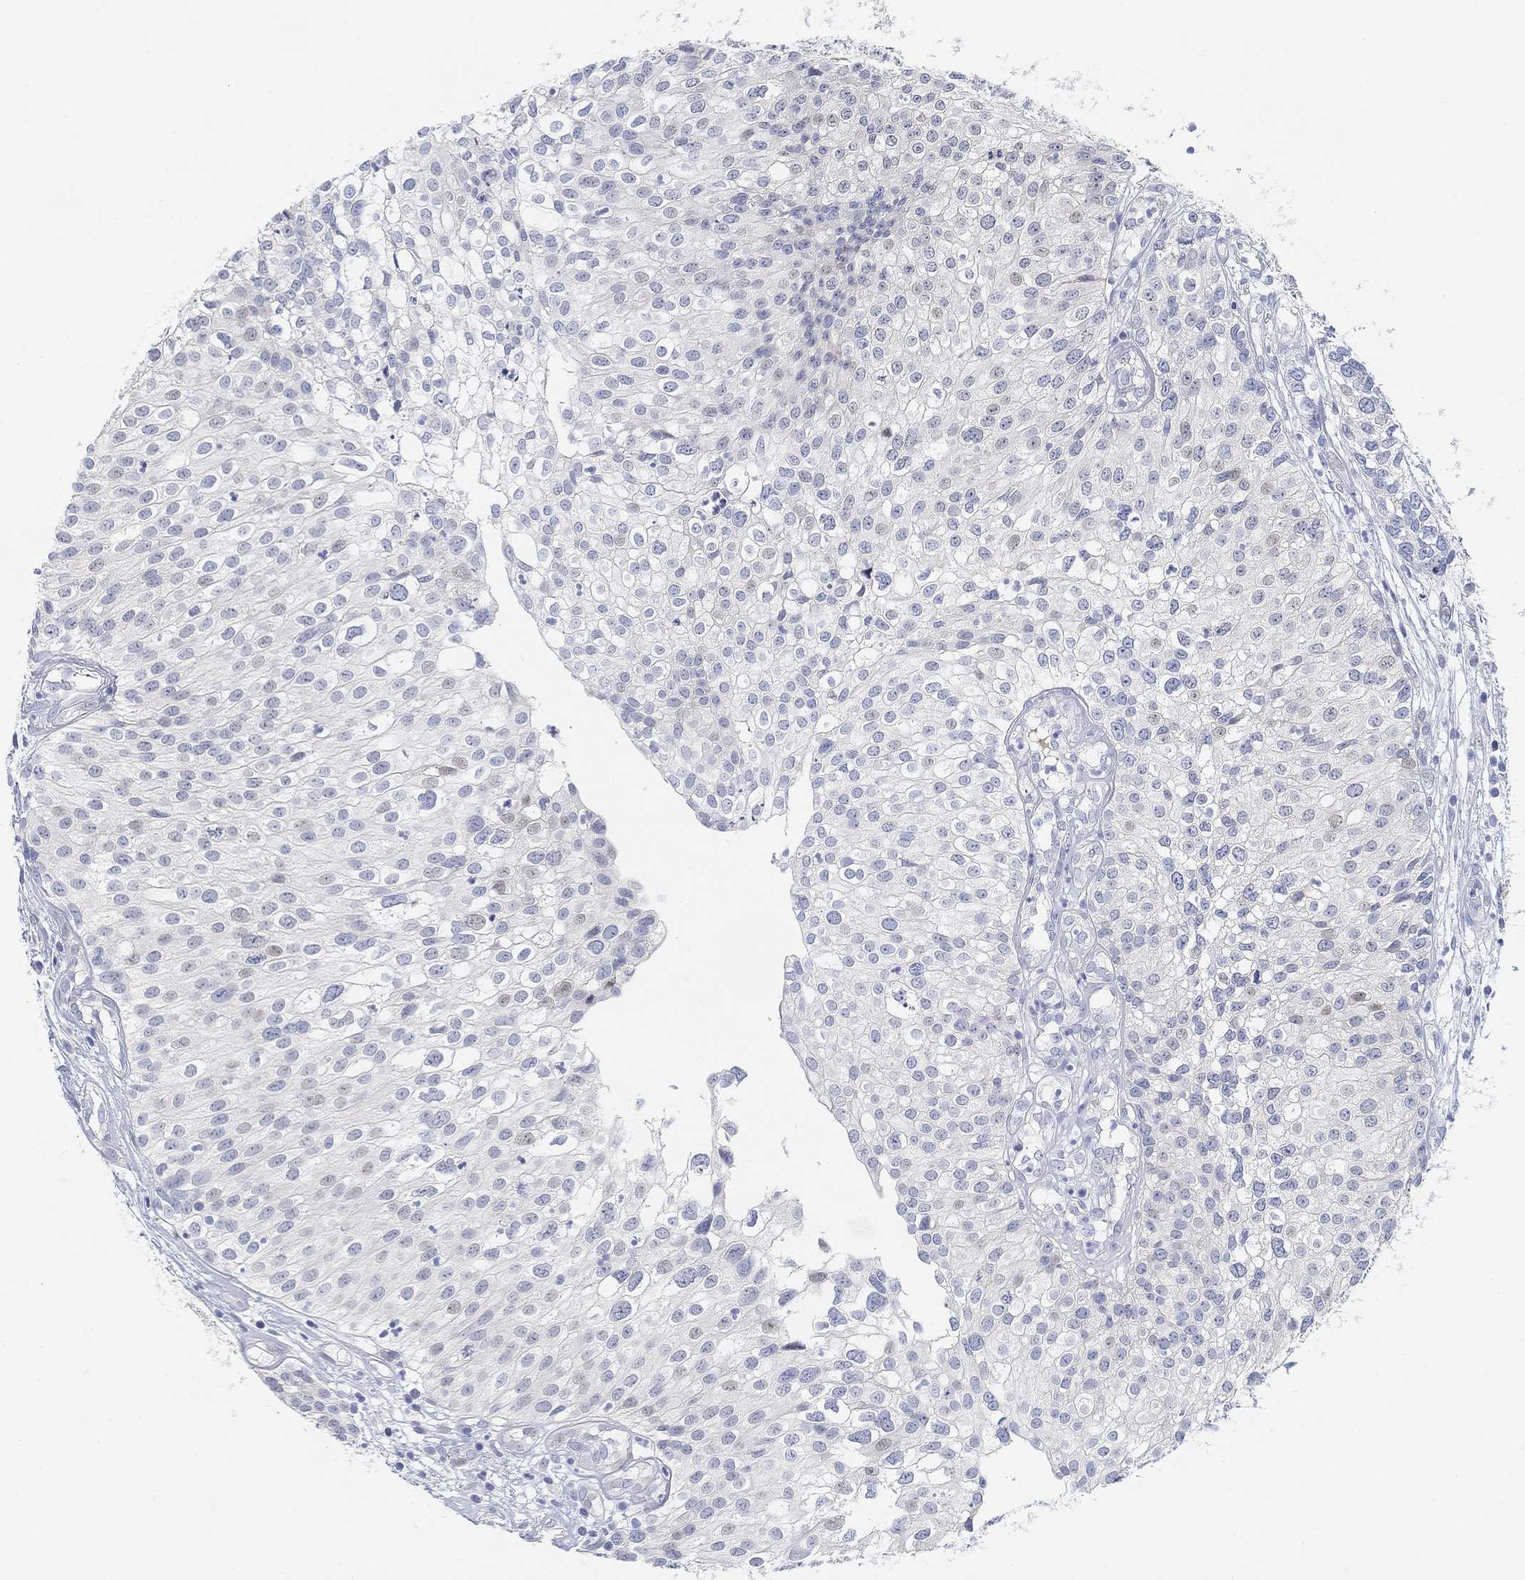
{"staining": {"intensity": "negative", "quantity": "none", "location": "none"}, "tissue": "urothelial cancer", "cell_type": "Tumor cells", "image_type": "cancer", "snomed": [{"axis": "morphology", "description": "Urothelial carcinoma, High grade"}, {"axis": "topography", "description": "Urinary bladder"}], "caption": "DAB immunohistochemical staining of human urothelial carcinoma (high-grade) demonstrates no significant expression in tumor cells.", "gene": "SNTG2", "patient": {"sex": "female", "age": 79}}